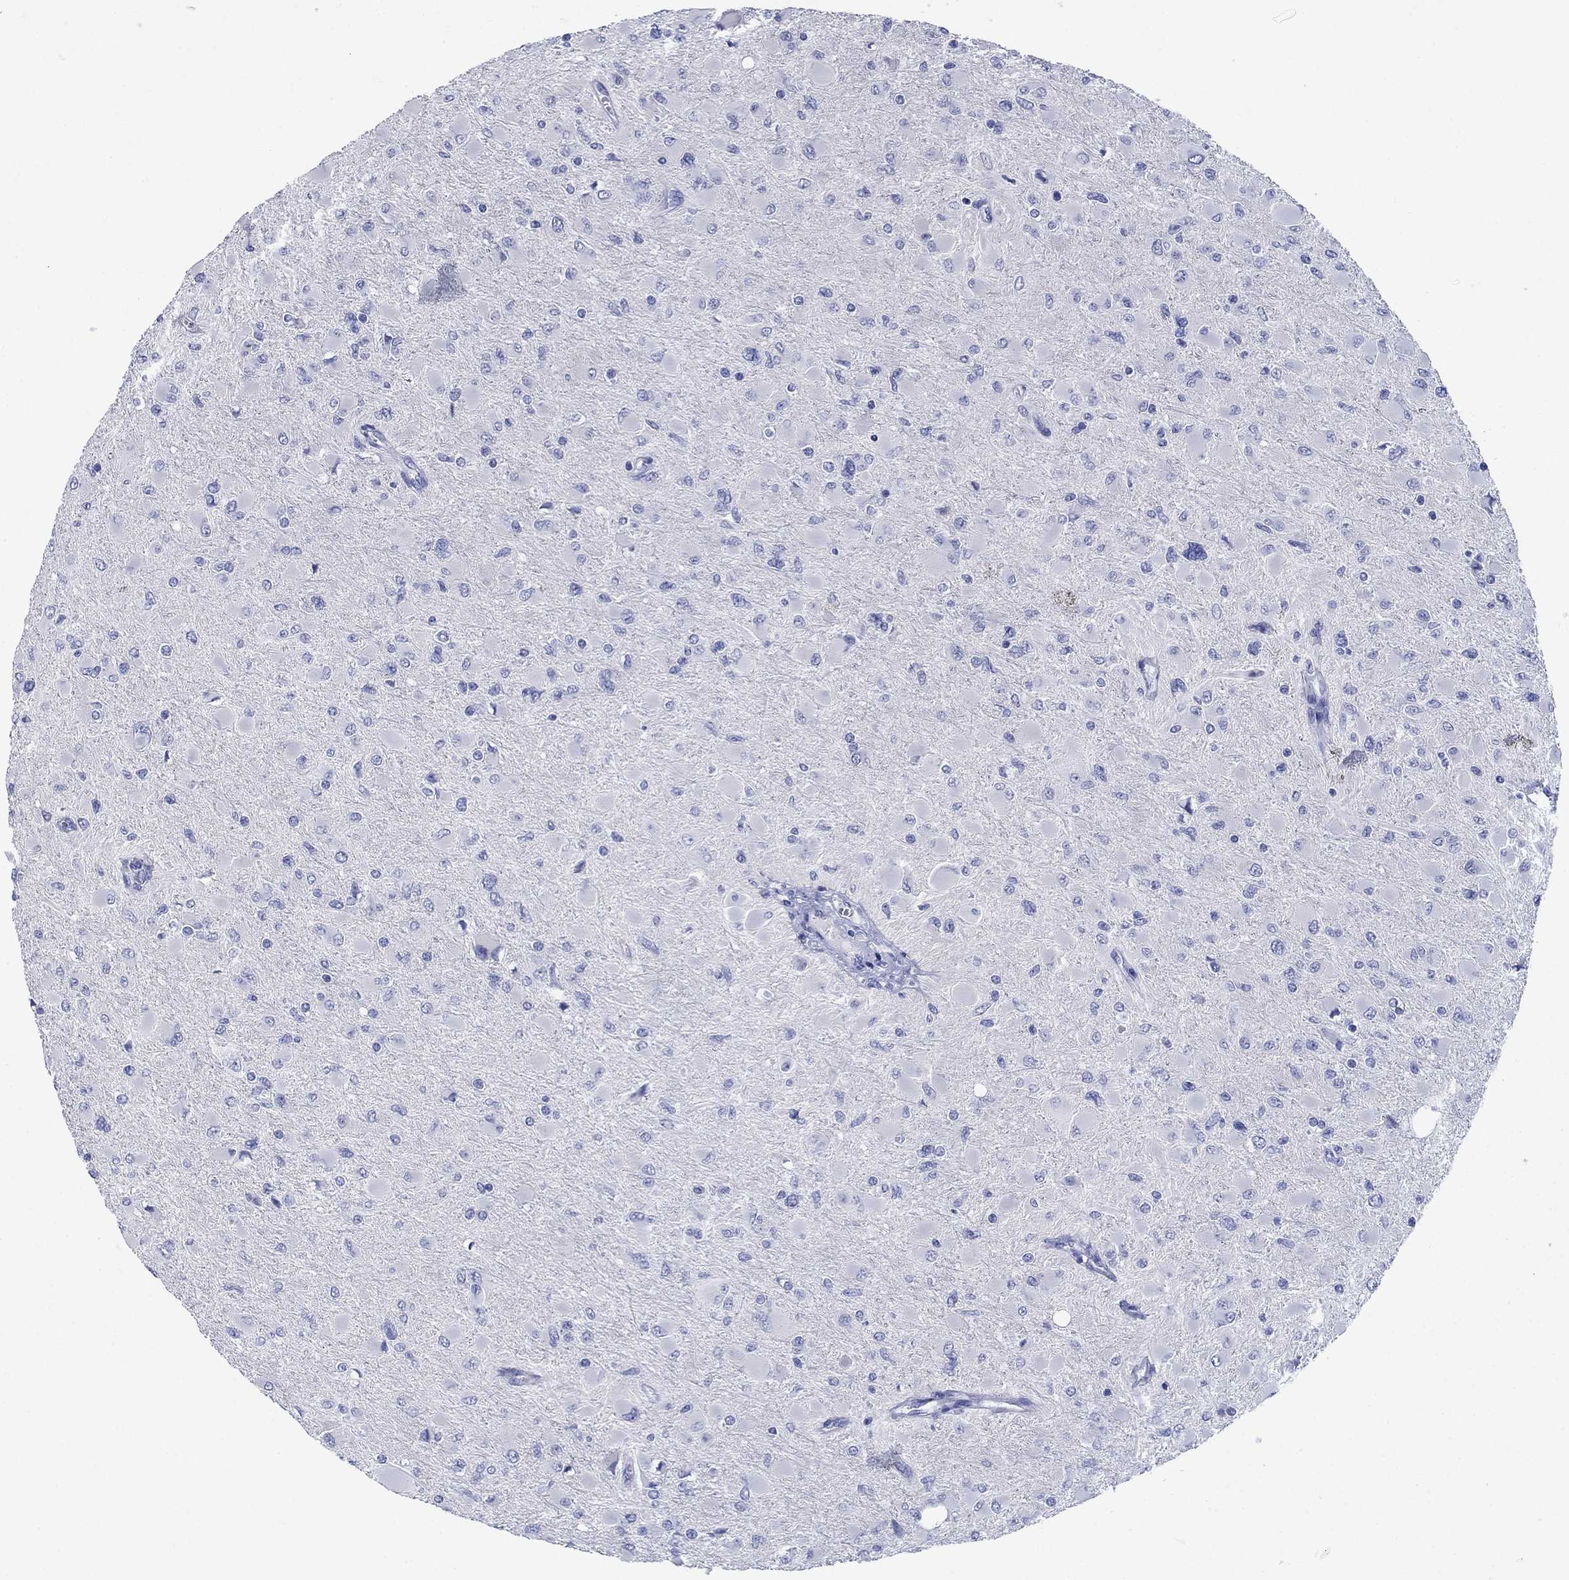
{"staining": {"intensity": "negative", "quantity": "none", "location": "none"}, "tissue": "glioma", "cell_type": "Tumor cells", "image_type": "cancer", "snomed": [{"axis": "morphology", "description": "Glioma, malignant, High grade"}, {"axis": "topography", "description": "Cerebral cortex"}], "caption": "This histopathology image is of glioma stained with IHC to label a protein in brown with the nuclei are counter-stained blue. There is no expression in tumor cells.", "gene": "SULT2B1", "patient": {"sex": "female", "age": 36}}